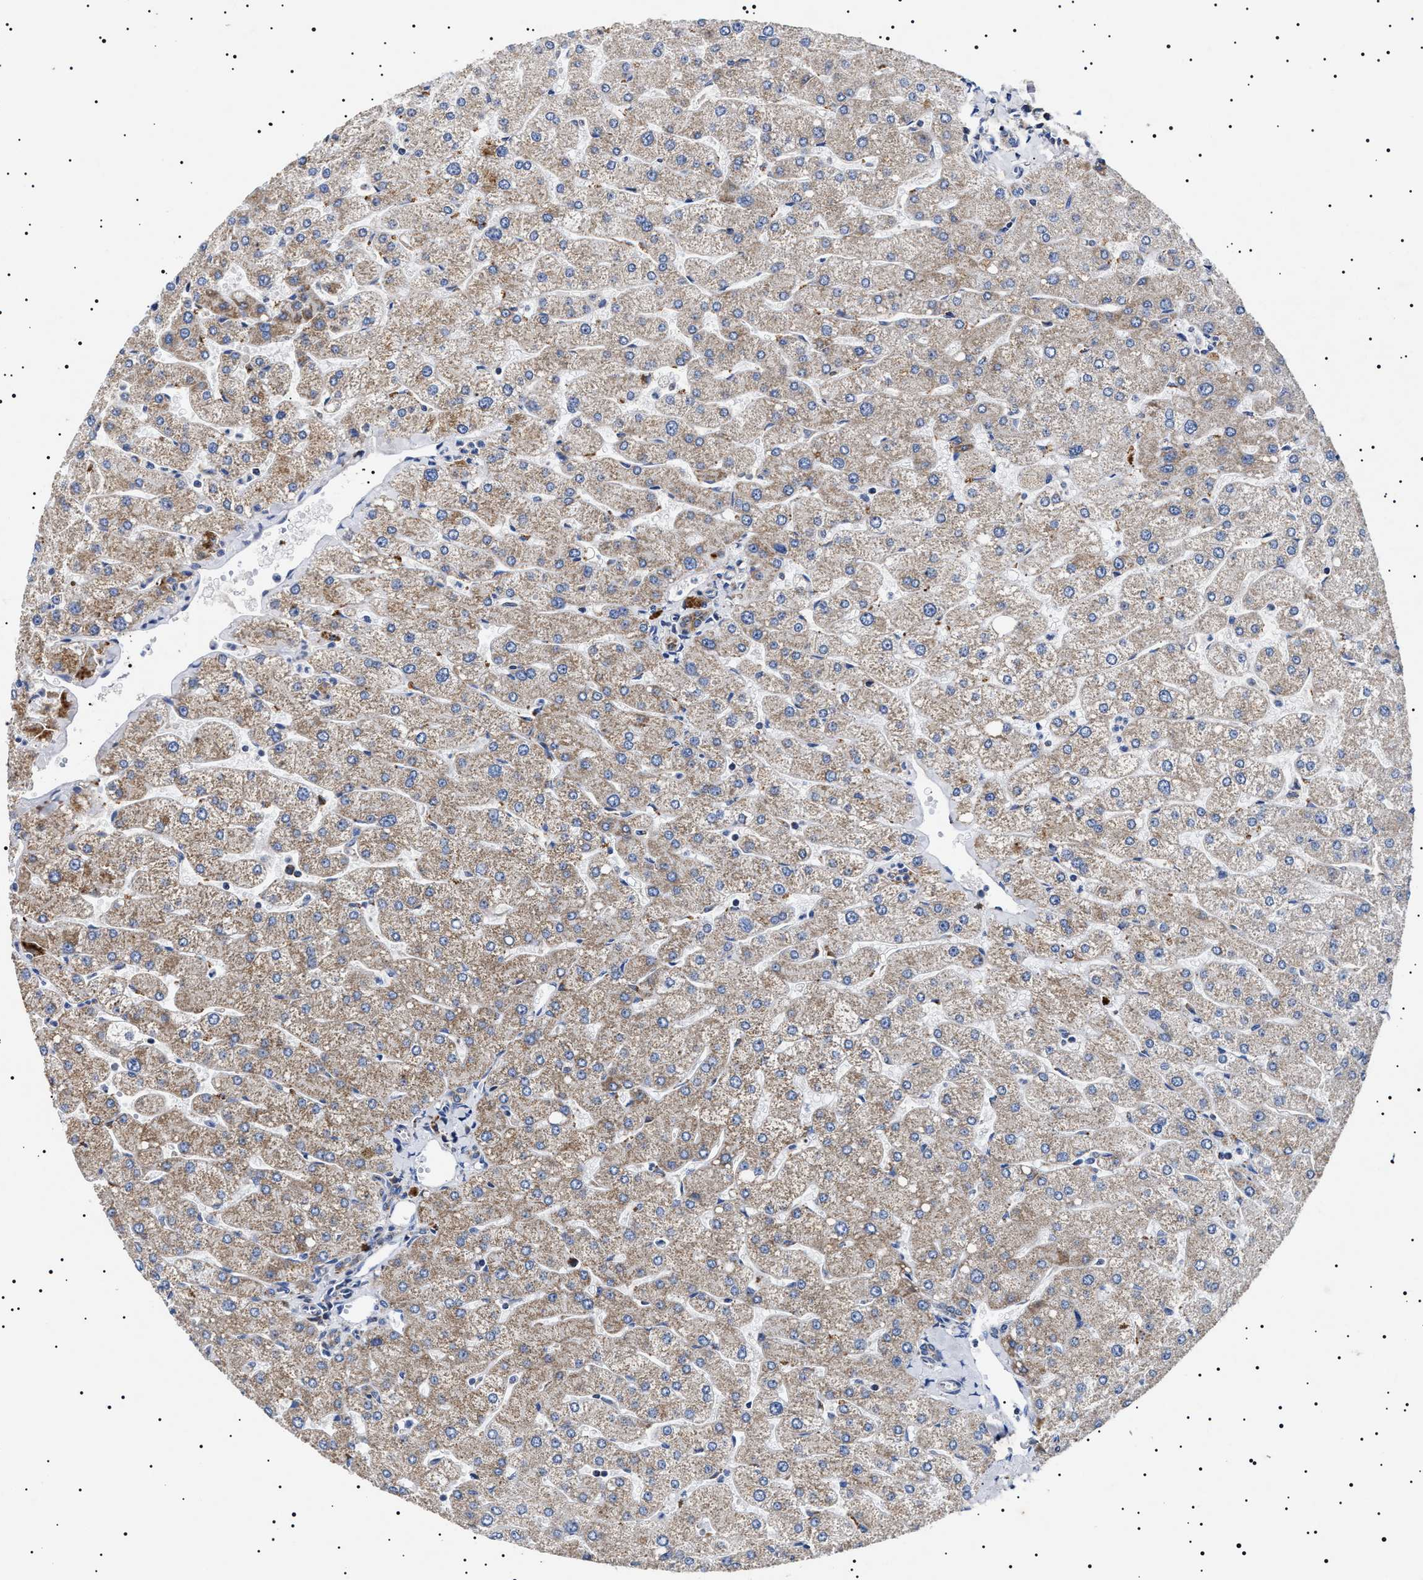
{"staining": {"intensity": "weak", "quantity": ">75%", "location": "cytoplasmic/membranous"}, "tissue": "liver", "cell_type": "Cholangiocytes", "image_type": "normal", "snomed": [{"axis": "morphology", "description": "Normal tissue, NOS"}, {"axis": "topography", "description": "Liver"}], "caption": "Liver stained with a brown dye displays weak cytoplasmic/membranous positive staining in about >75% of cholangiocytes.", "gene": "CHRDL2", "patient": {"sex": "male", "age": 55}}